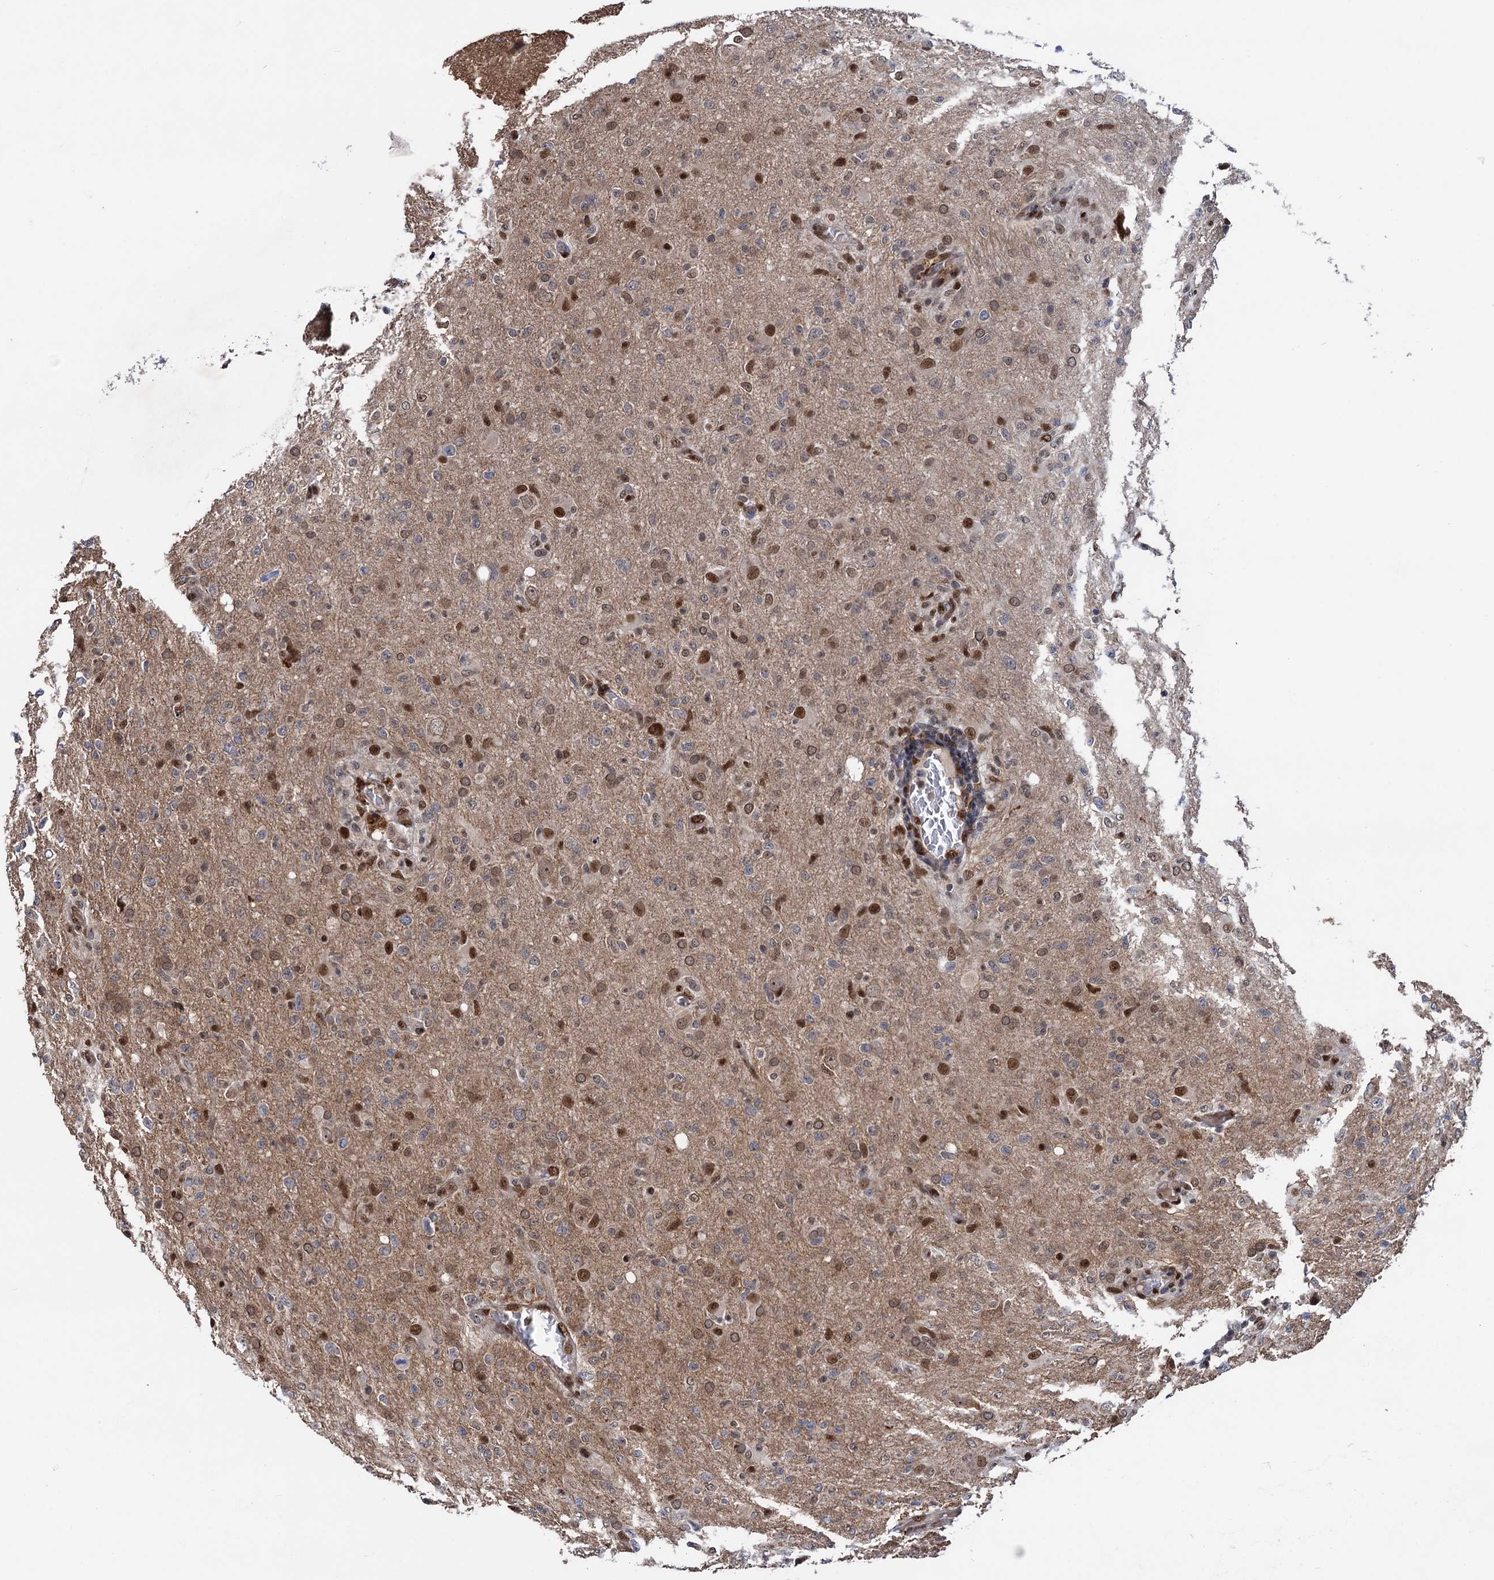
{"staining": {"intensity": "moderate", "quantity": "25%-75%", "location": "nuclear"}, "tissue": "glioma", "cell_type": "Tumor cells", "image_type": "cancer", "snomed": [{"axis": "morphology", "description": "Glioma, malignant, High grade"}, {"axis": "topography", "description": "Brain"}], "caption": "Tumor cells show medium levels of moderate nuclear staining in about 25%-75% of cells in glioma.", "gene": "MESD", "patient": {"sex": "female", "age": 57}}